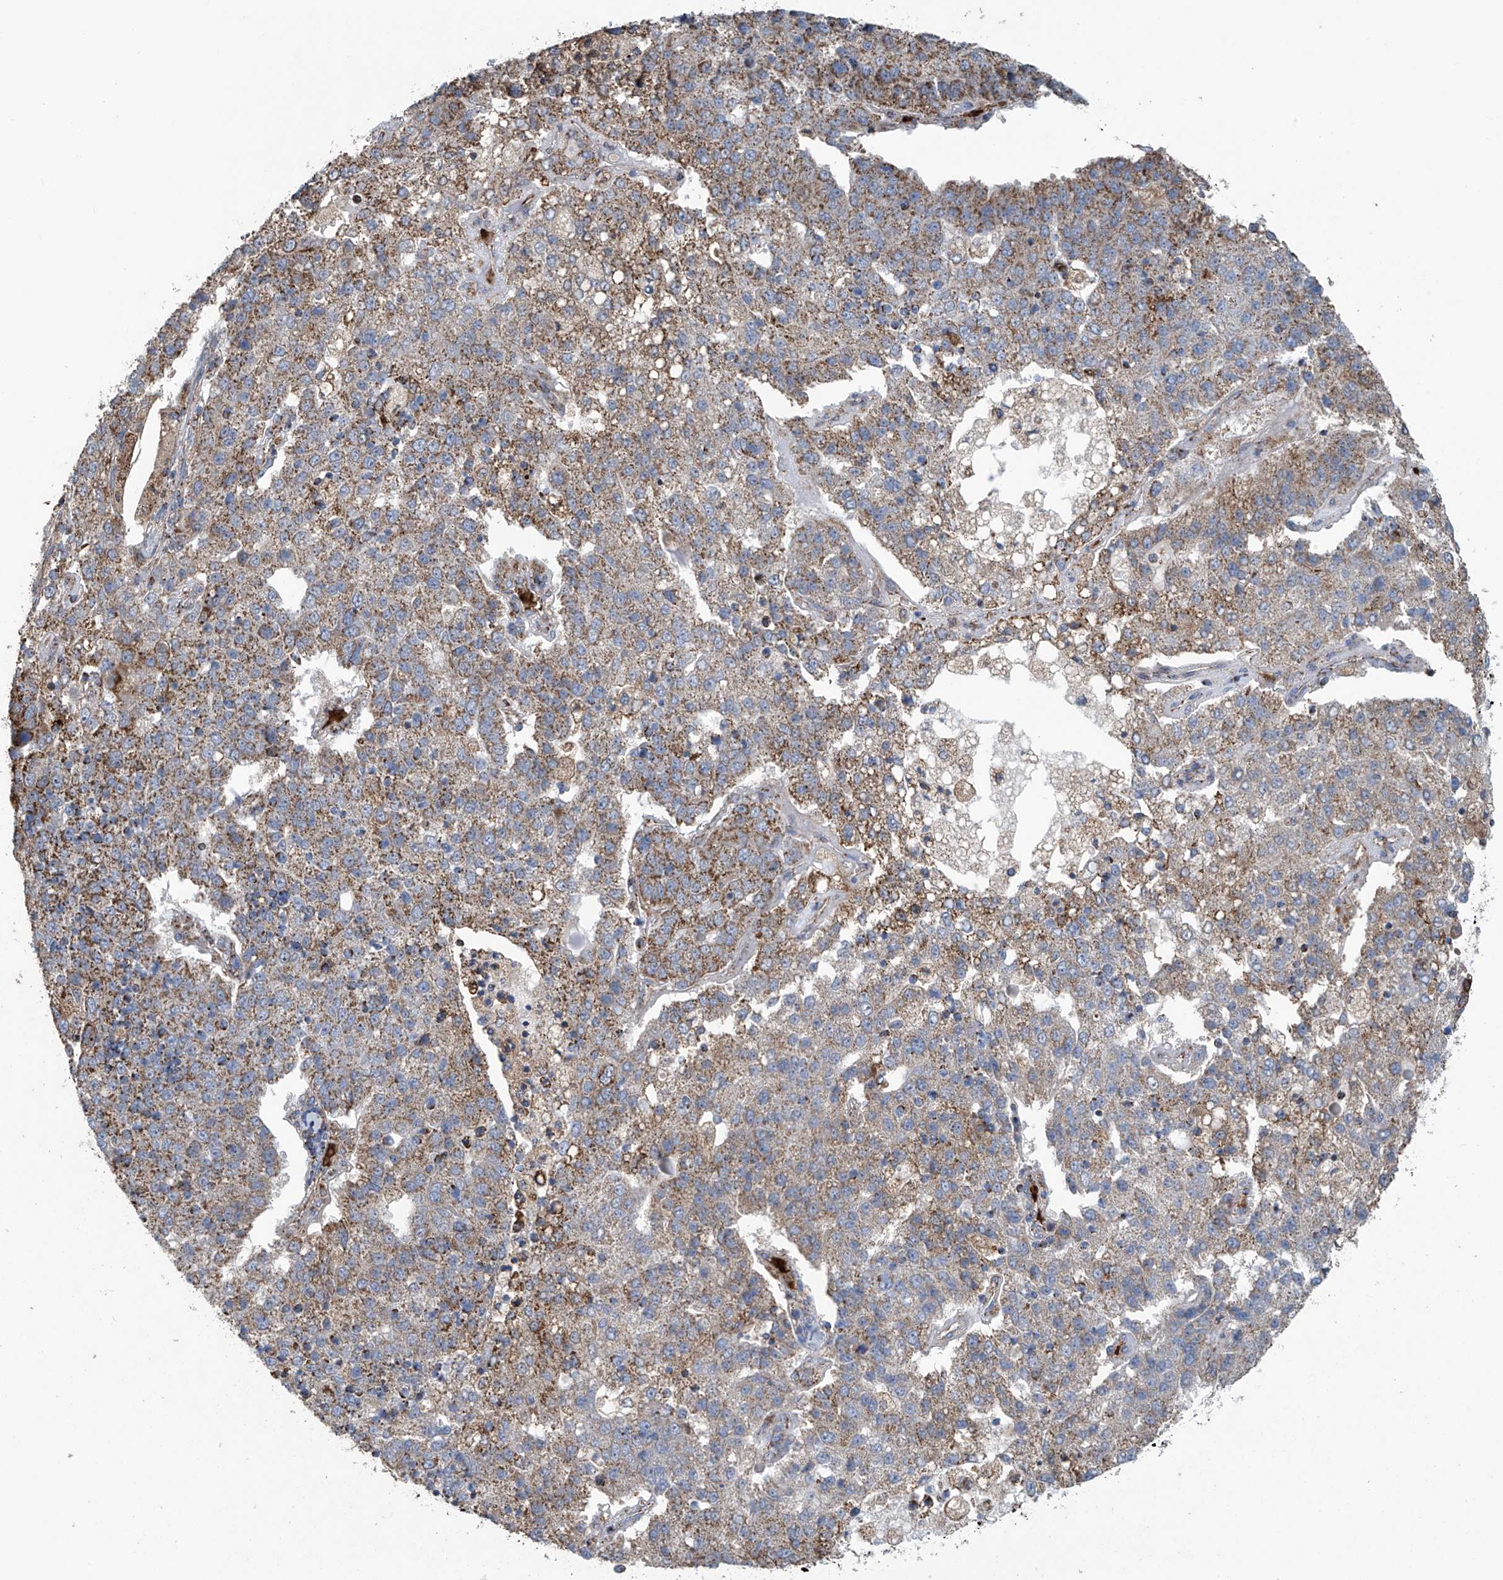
{"staining": {"intensity": "moderate", "quantity": ">75%", "location": "cytoplasmic/membranous"}, "tissue": "pancreatic cancer", "cell_type": "Tumor cells", "image_type": "cancer", "snomed": [{"axis": "morphology", "description": "Adenocarcinoma, NOS"}, {"axis": "topography", "description": "Pancreas"}], "caption": "Immunohistochemistry (IHC) of pancreatic cancer (adenocarcinoma) reveals medium levels of moderate cytoplasmic/membranous positivity in approximately >75% of tumor cells.", "gene": "COMMD1", "patient": {"sex": "female", "age": 61}}